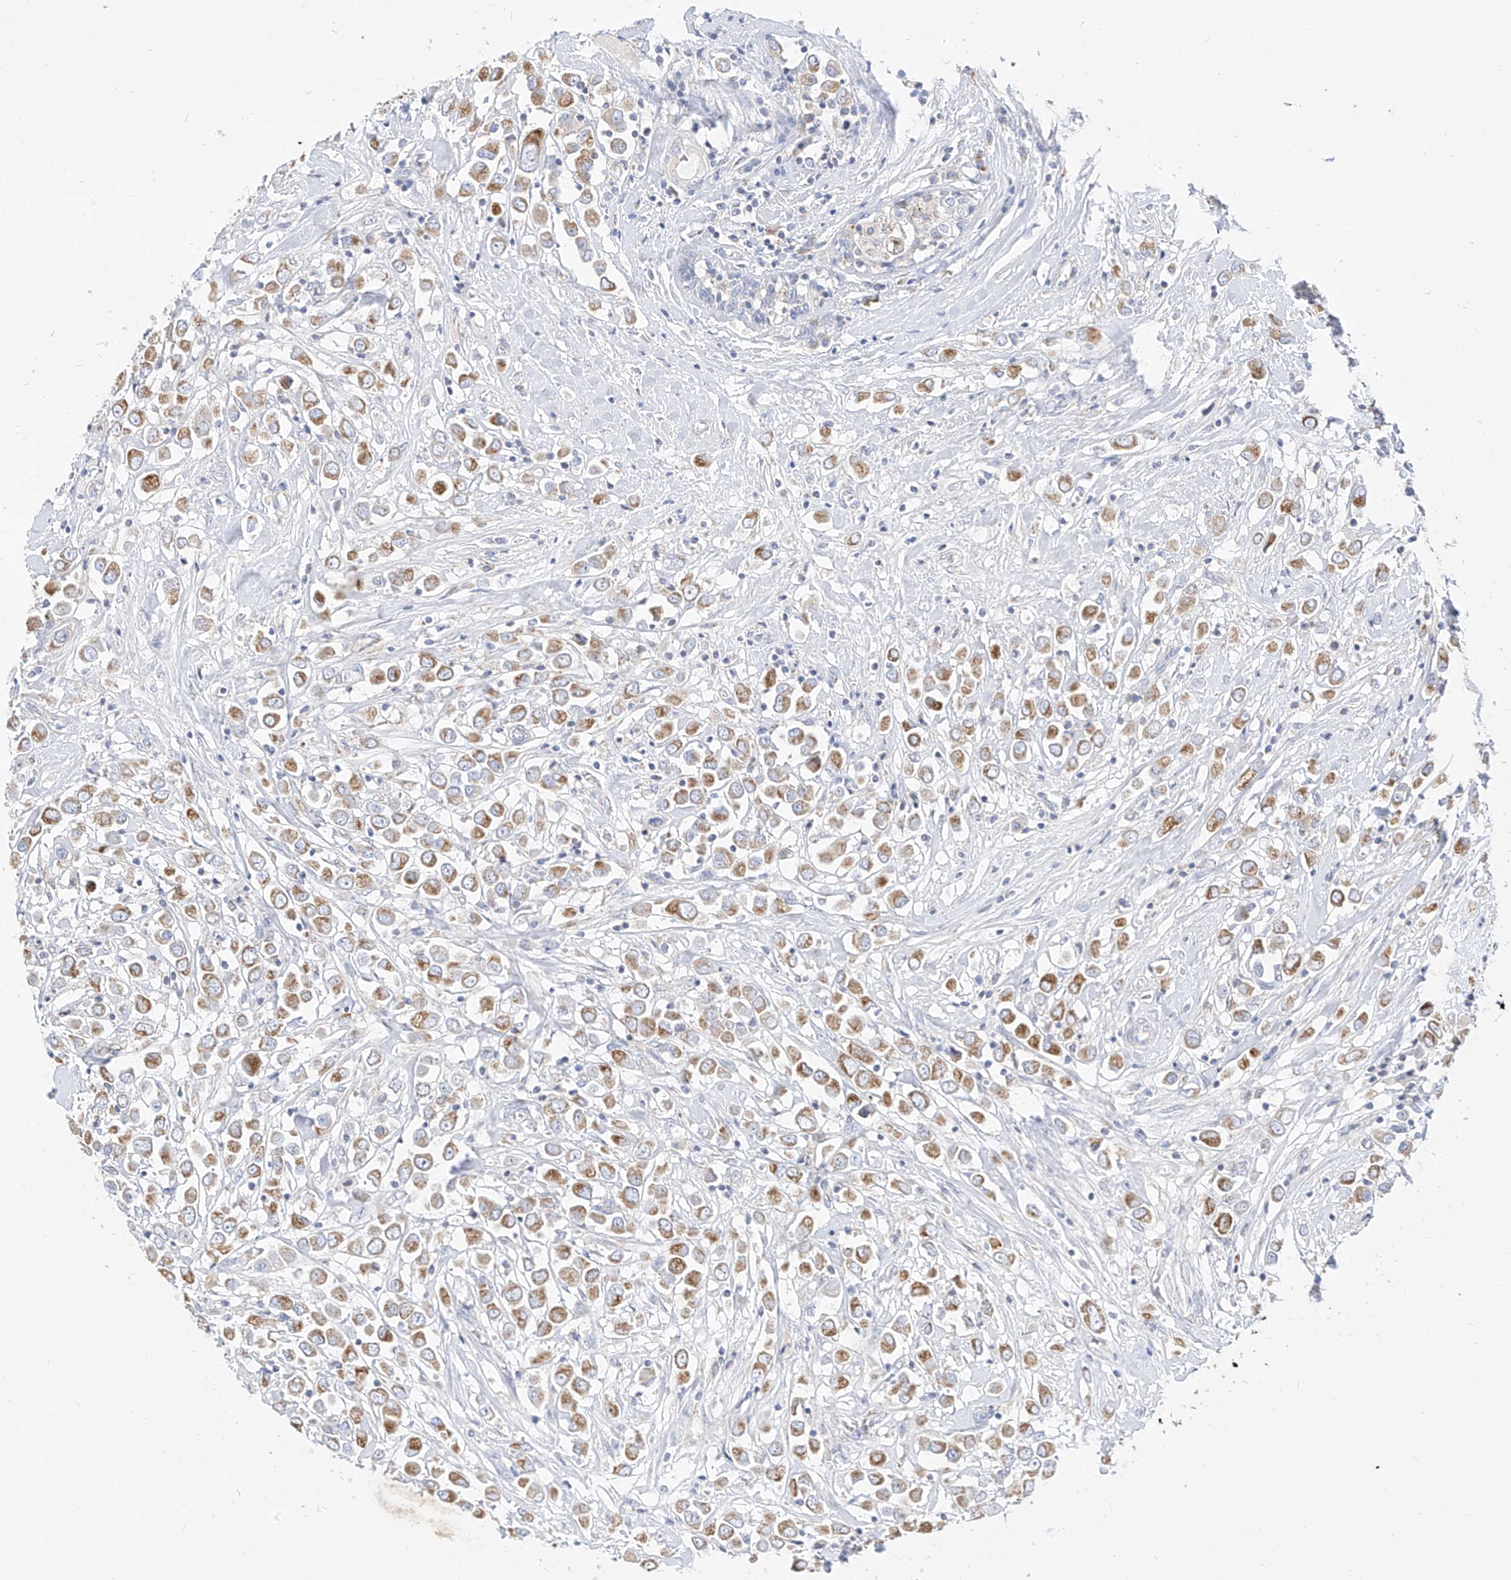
{"staining": {"intensity": "moderate", "quantity": ">75%", "location": "cytoplasmic/membranous"}, "tissue": "breast cancer", "cell_type": "Tumor cells", "image_type": "cancer", "snomed": [{"axis": "morphology", "description": "Duct carcinoma"}, {"axis": "topography", "description": "Breast"}], "caption": "This micrograph shows immunohistochemistry (IHC) staining of breast cancer, with medium moderate cytoplasmic/membranous staining in about >75% of tumor cells.", "gene": "RASA2", "patient": {"sex": "female", "age": 61}}